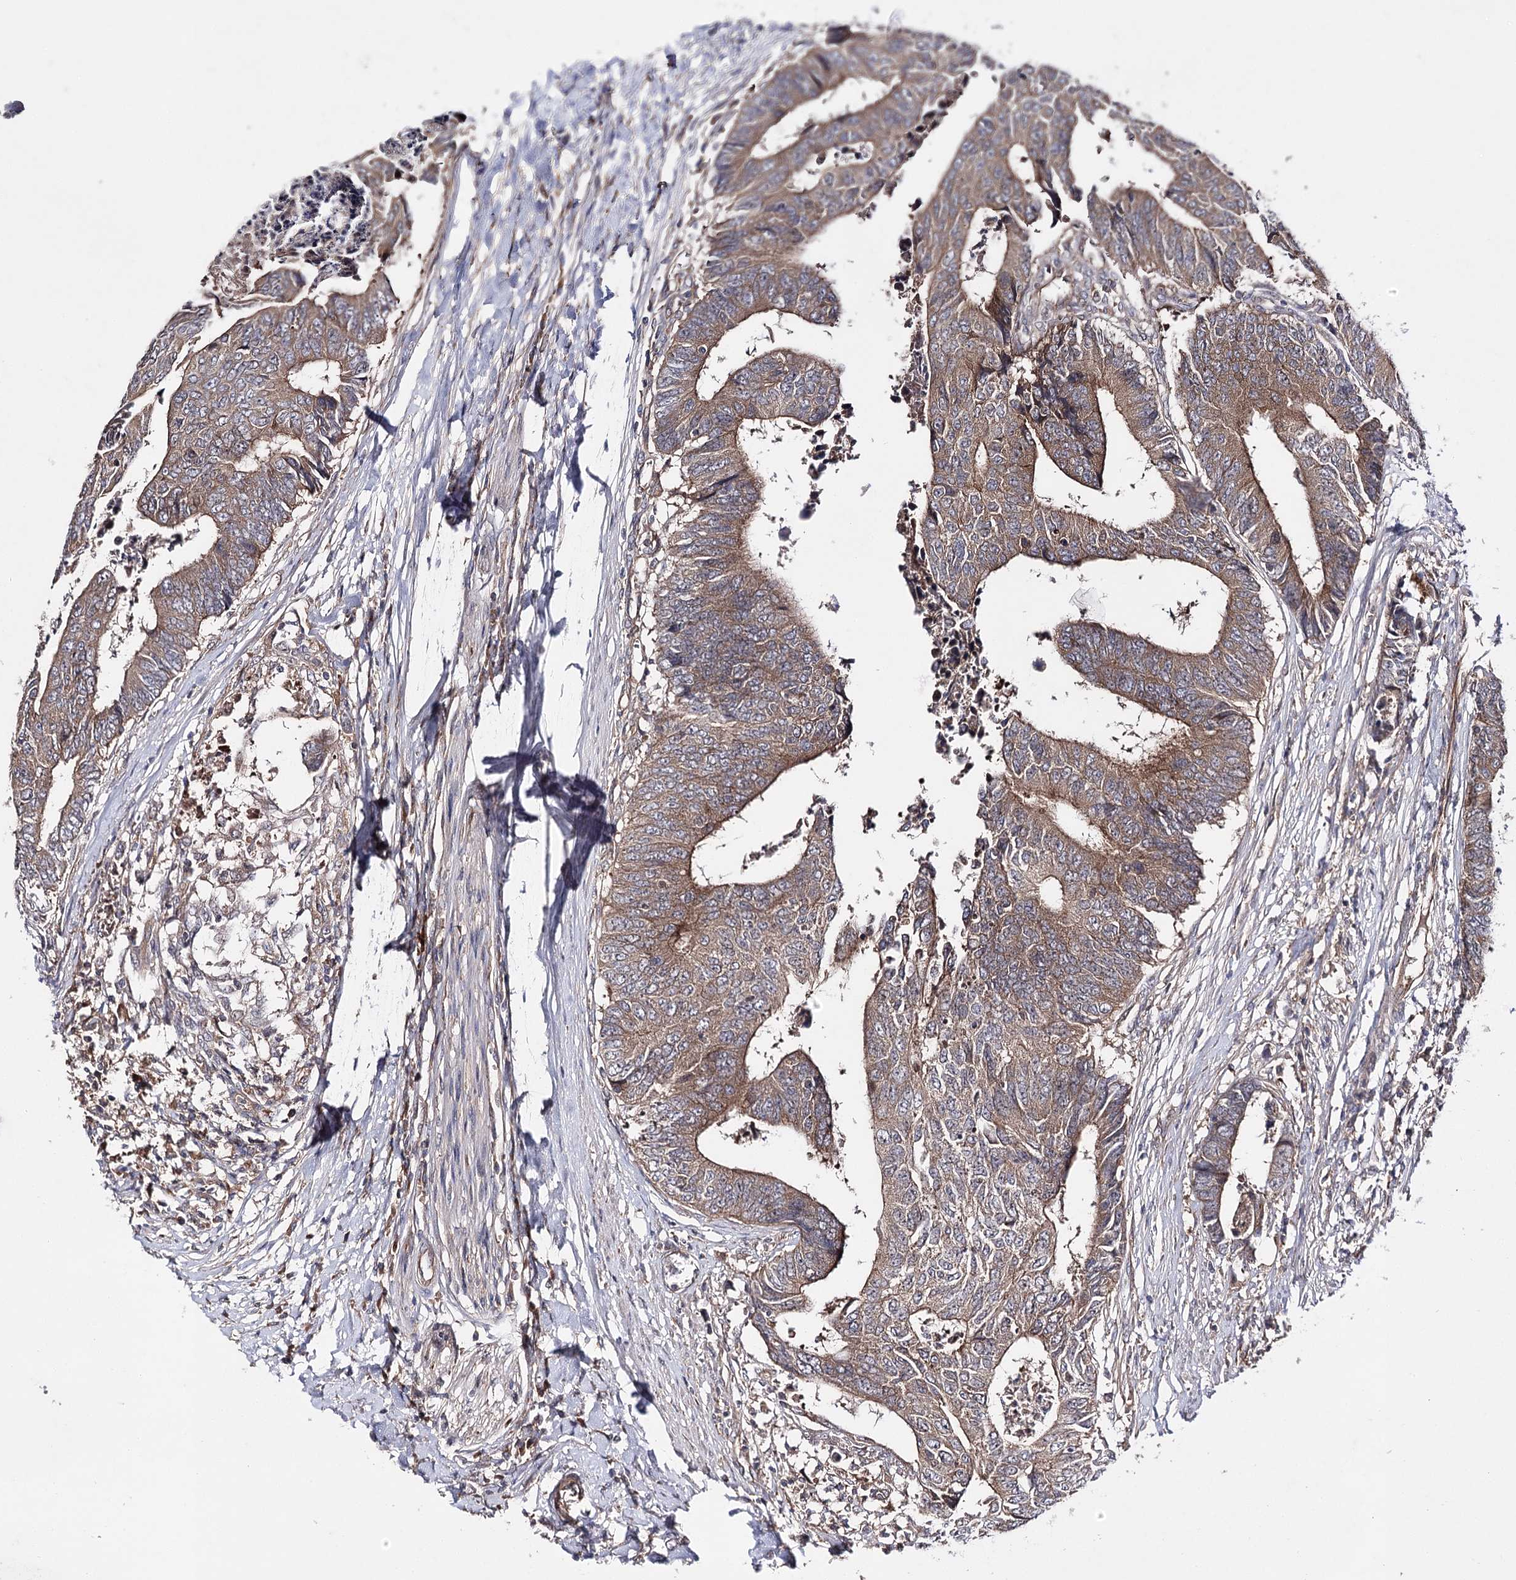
{"staining": {"intensity": "moderate", "quantity": ">75%", "location": "cytoplasmic/membranous"}, "tissue": "colorectal cancer", "cell_type": "Tumor cells", "image_type": "cancer", "snomed": [{"axis": "morphology", "description": "Adenocarcinoma, NOS"}, {"axis": "topography", "description": "Rectum"}], "caption": "Adenocarcinoma (colorectal) stained with a protein marker demonstrates moderate staining in tumor cells.", "gene": "BCR", "patient": {"sex": "male", "age": 84}}